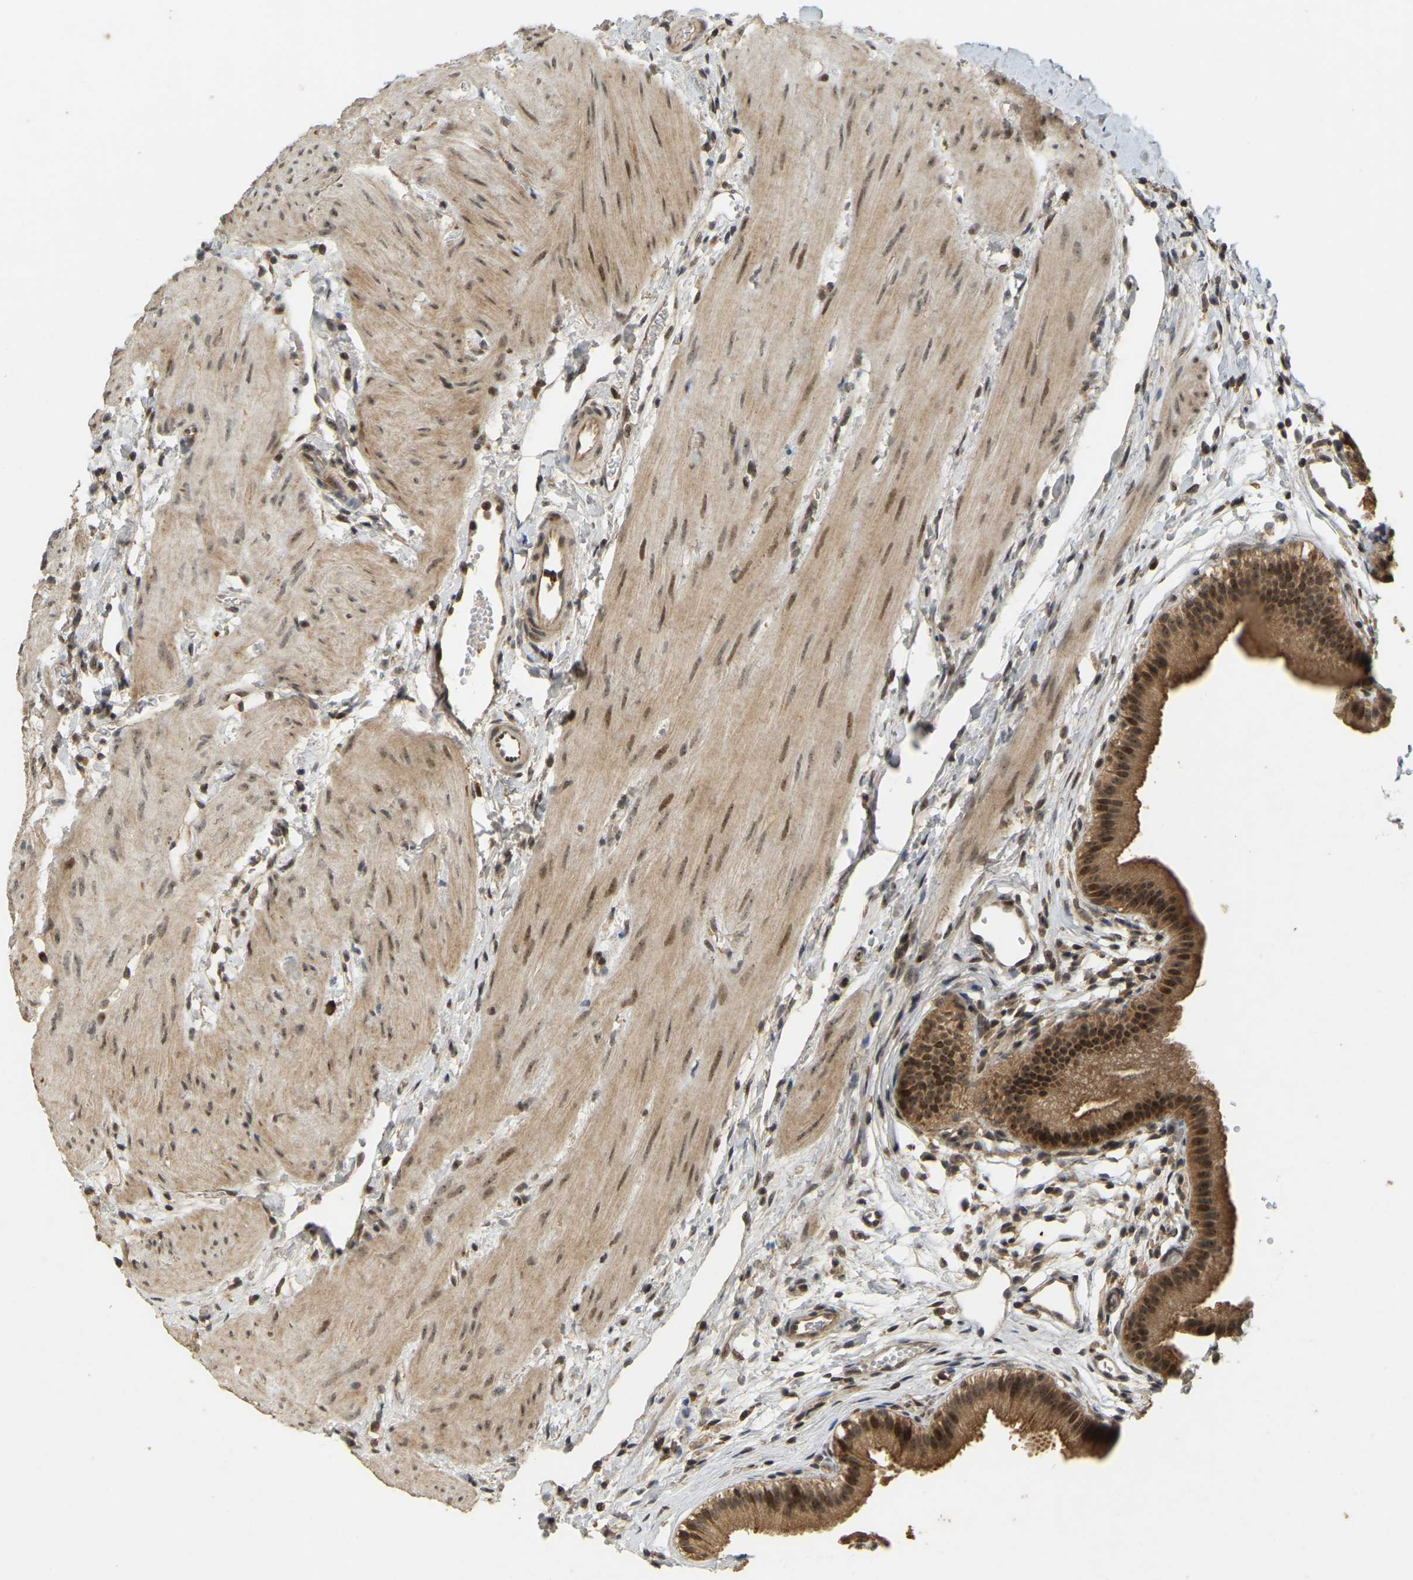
{"staining": {"intensity": "strong", "quantity": ">75%", "location": "cytoplasmic/membranous,nuclear"}, "tissue": "gallbladder", "cell_type": "Glandular cells", "image_type": "normal", "snomed": [{"axis": "morphology", "description": "Normal tissue, NOS"}, {"axis": "topography", "description": "Gallbladder"}], "caption": "Gallbladder stained with immunohistochemistry (IHC) demonstrates strong cytoplasmic/membranous,nuclear expression in about >75% of glandular cells.", "gene": "BRF2", "patient": {"sex": "female", "age": 26}}